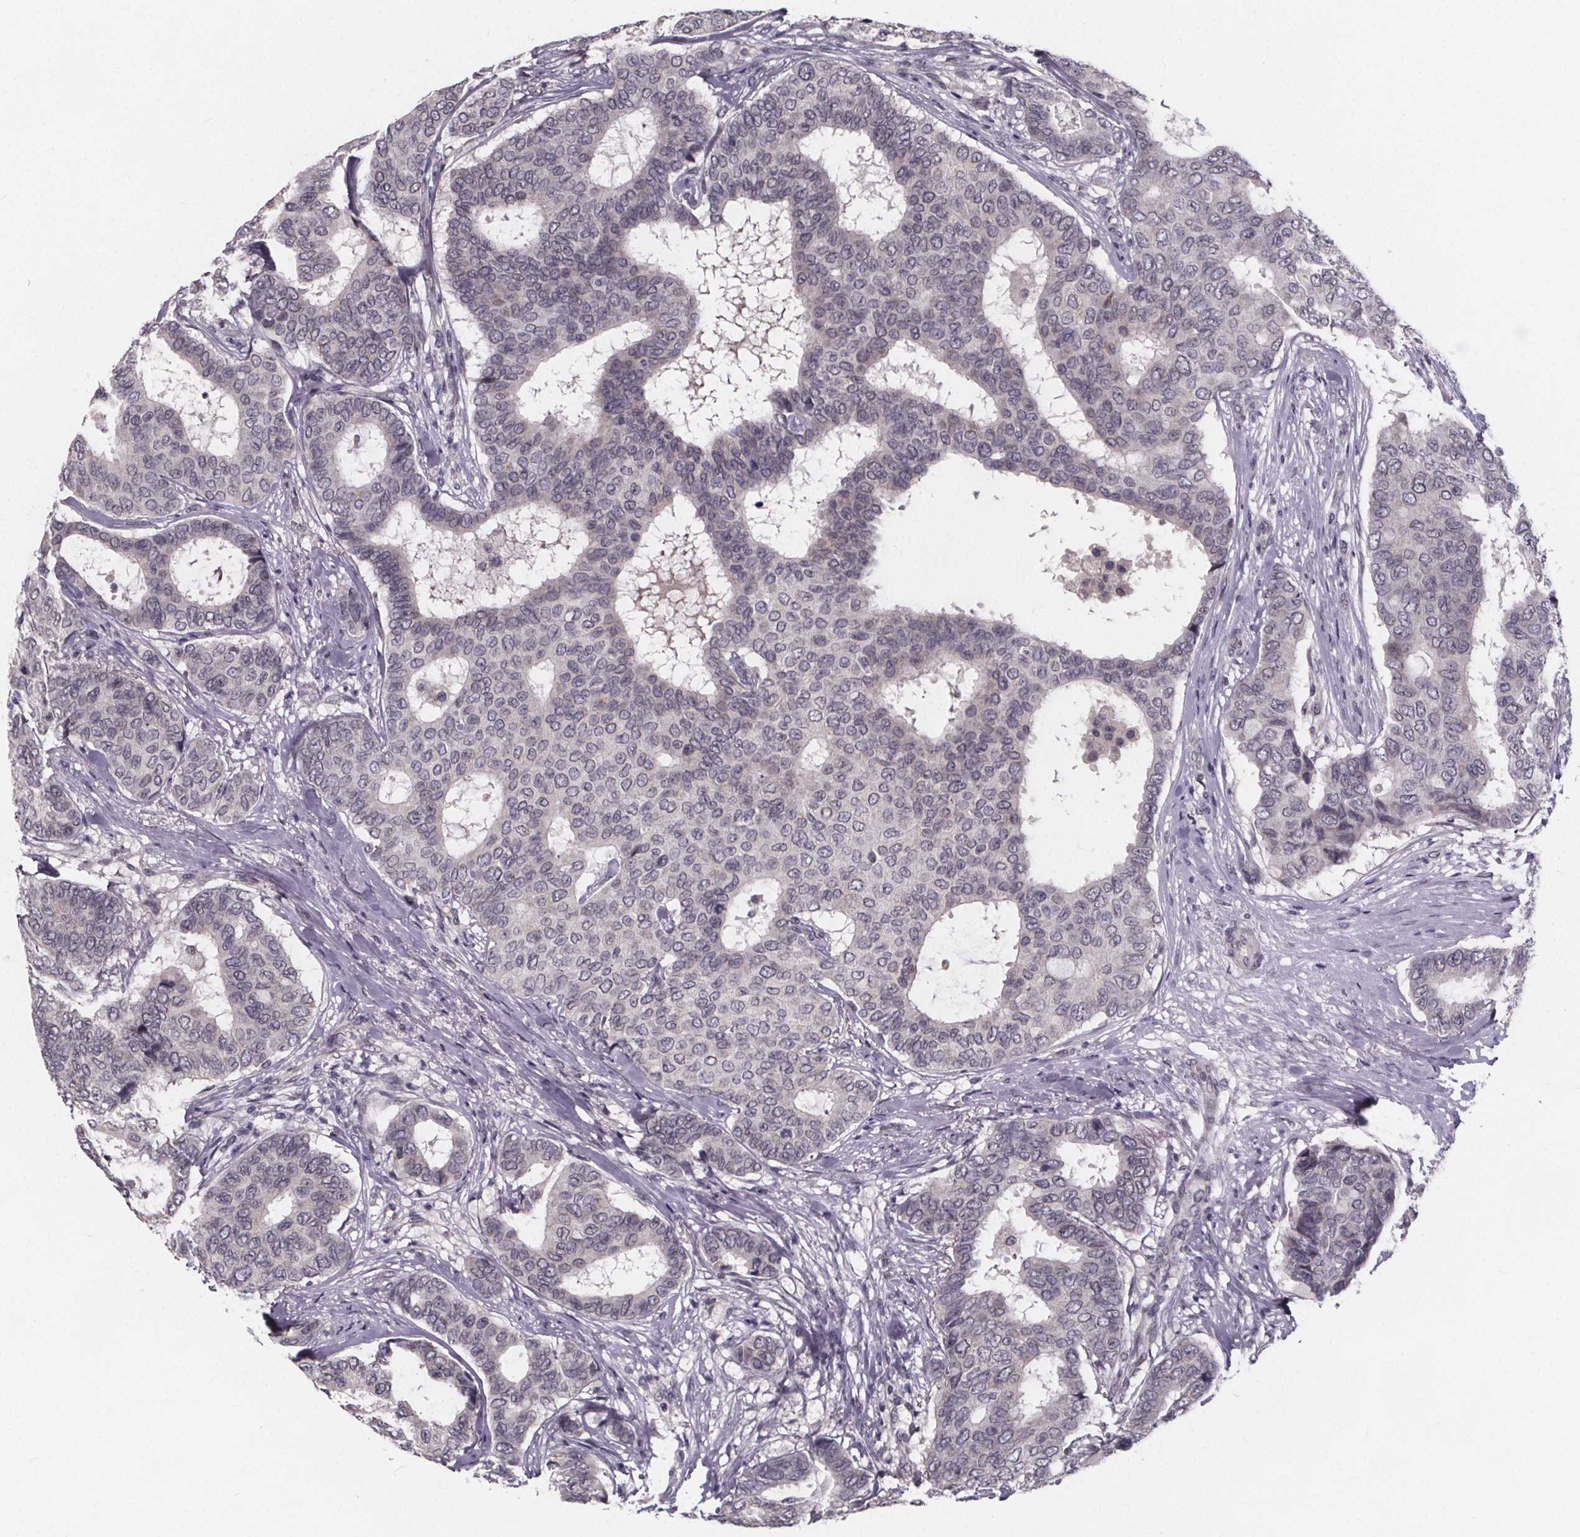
{"staining": {"intensity": "negative", "quantity": "none", "location": "none"}, "tissue": "breast cancer", "cell_type": "Tumor cells", "image_type": "cancer", "snomed": [{"axis": "morphology", "description": "Duct carcinoma"}, {"axis": "topography", "description": "Breast"}], "caption": "DAB immunohistochemical staining of breast intraductal carcinoma displays no significant staining in tumor cells.", "gene": "FAM181B", "patient": {"sex": "female", "age": 75}}